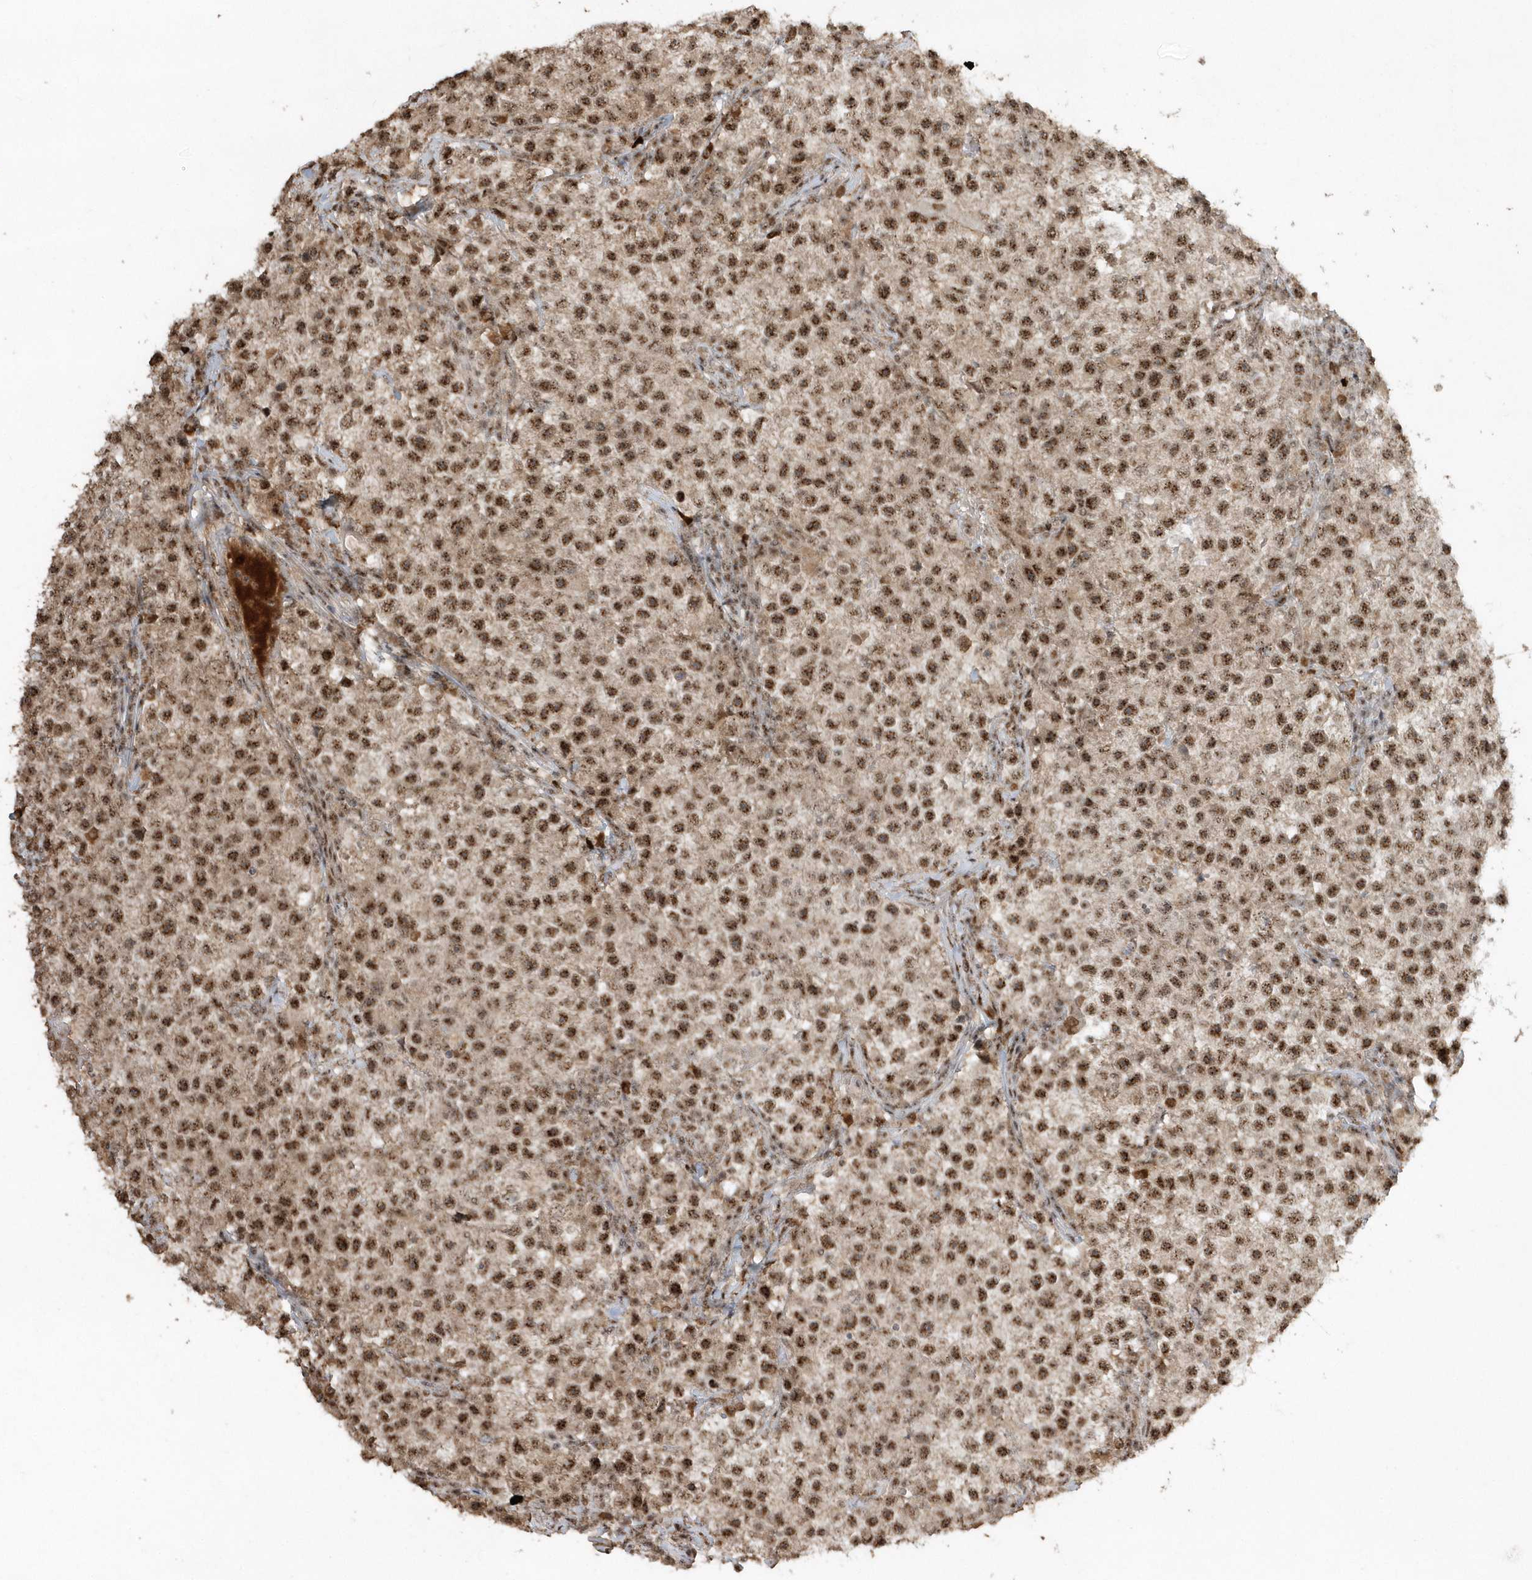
{"staining": {"intensity": "strong", "quantity": ">75%", "location": "nuclear"}, "tissue": "testis cancer", "cell_type": "Tumor cells", "image_type": "cancer", "snomed": [{"axis": "morphology", "description": "Seminoma, NOS"}, {"axis": "topography", "description": "Testis"}], "caption": "Protein staining shows strong nuclear staining in approximately >75% of tumor cells in seminoma (testis).", "gene": "POLR3B", "patient": {"sex": "male", "age": 22}}